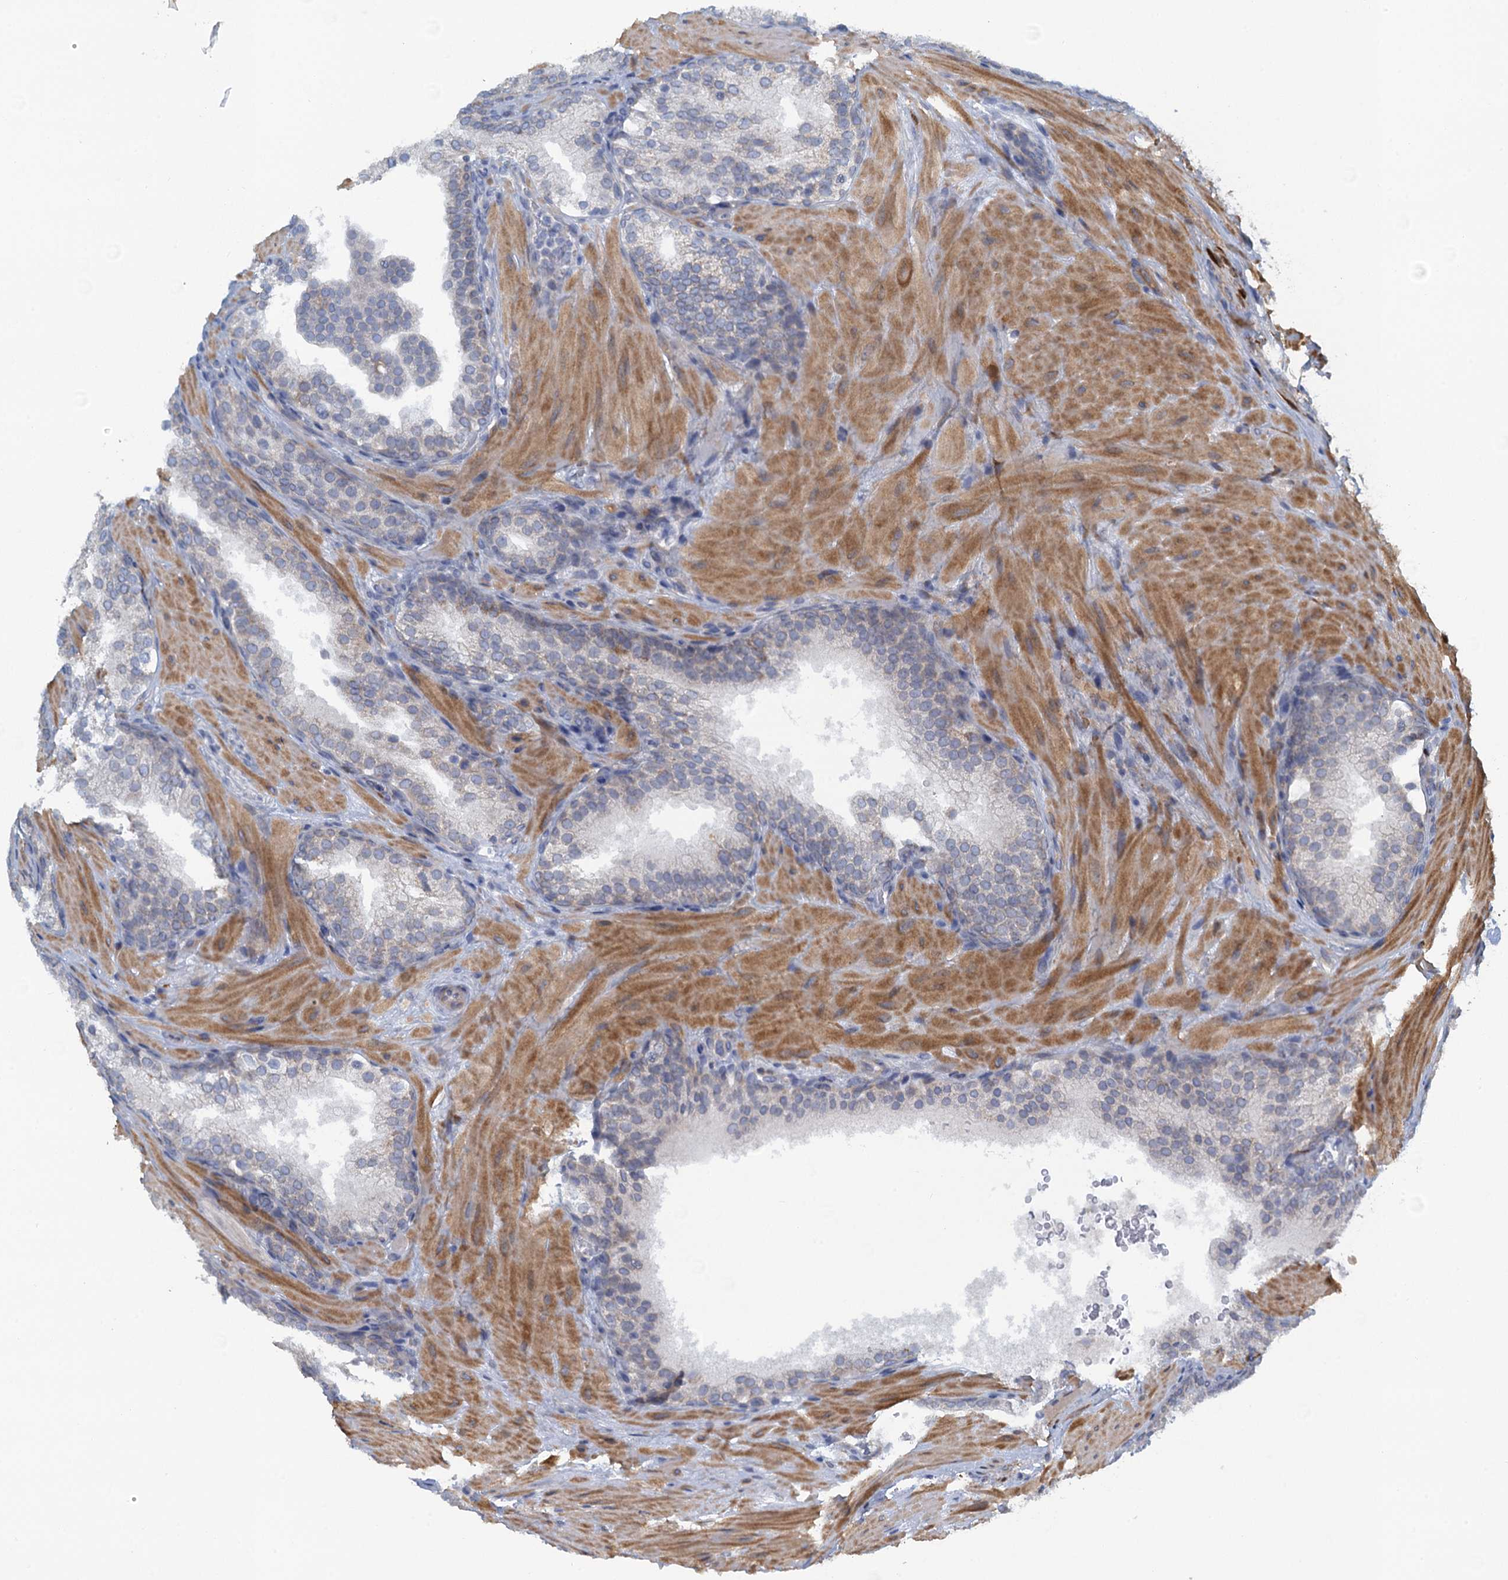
{"staining": {"intensity": "negative", "quantity": "none", "location": "none"}, "tissue": "prostate cancer", "cell_type": "Tumor cells", "image_type": "cancer", "snomed": [{"axis": "morphology", "description": "Adenocarcinoma, High grade"}, {"axis": "topography", "description": "Prostate"}], "caption": "This is a photomicrograph of IHC staining of adenocarcinoma (high-grade) (prostate), which shows no positivity in tumor cells.", "gene": "POGLUT3", "patient": {"sex": "male", "age": 60}}